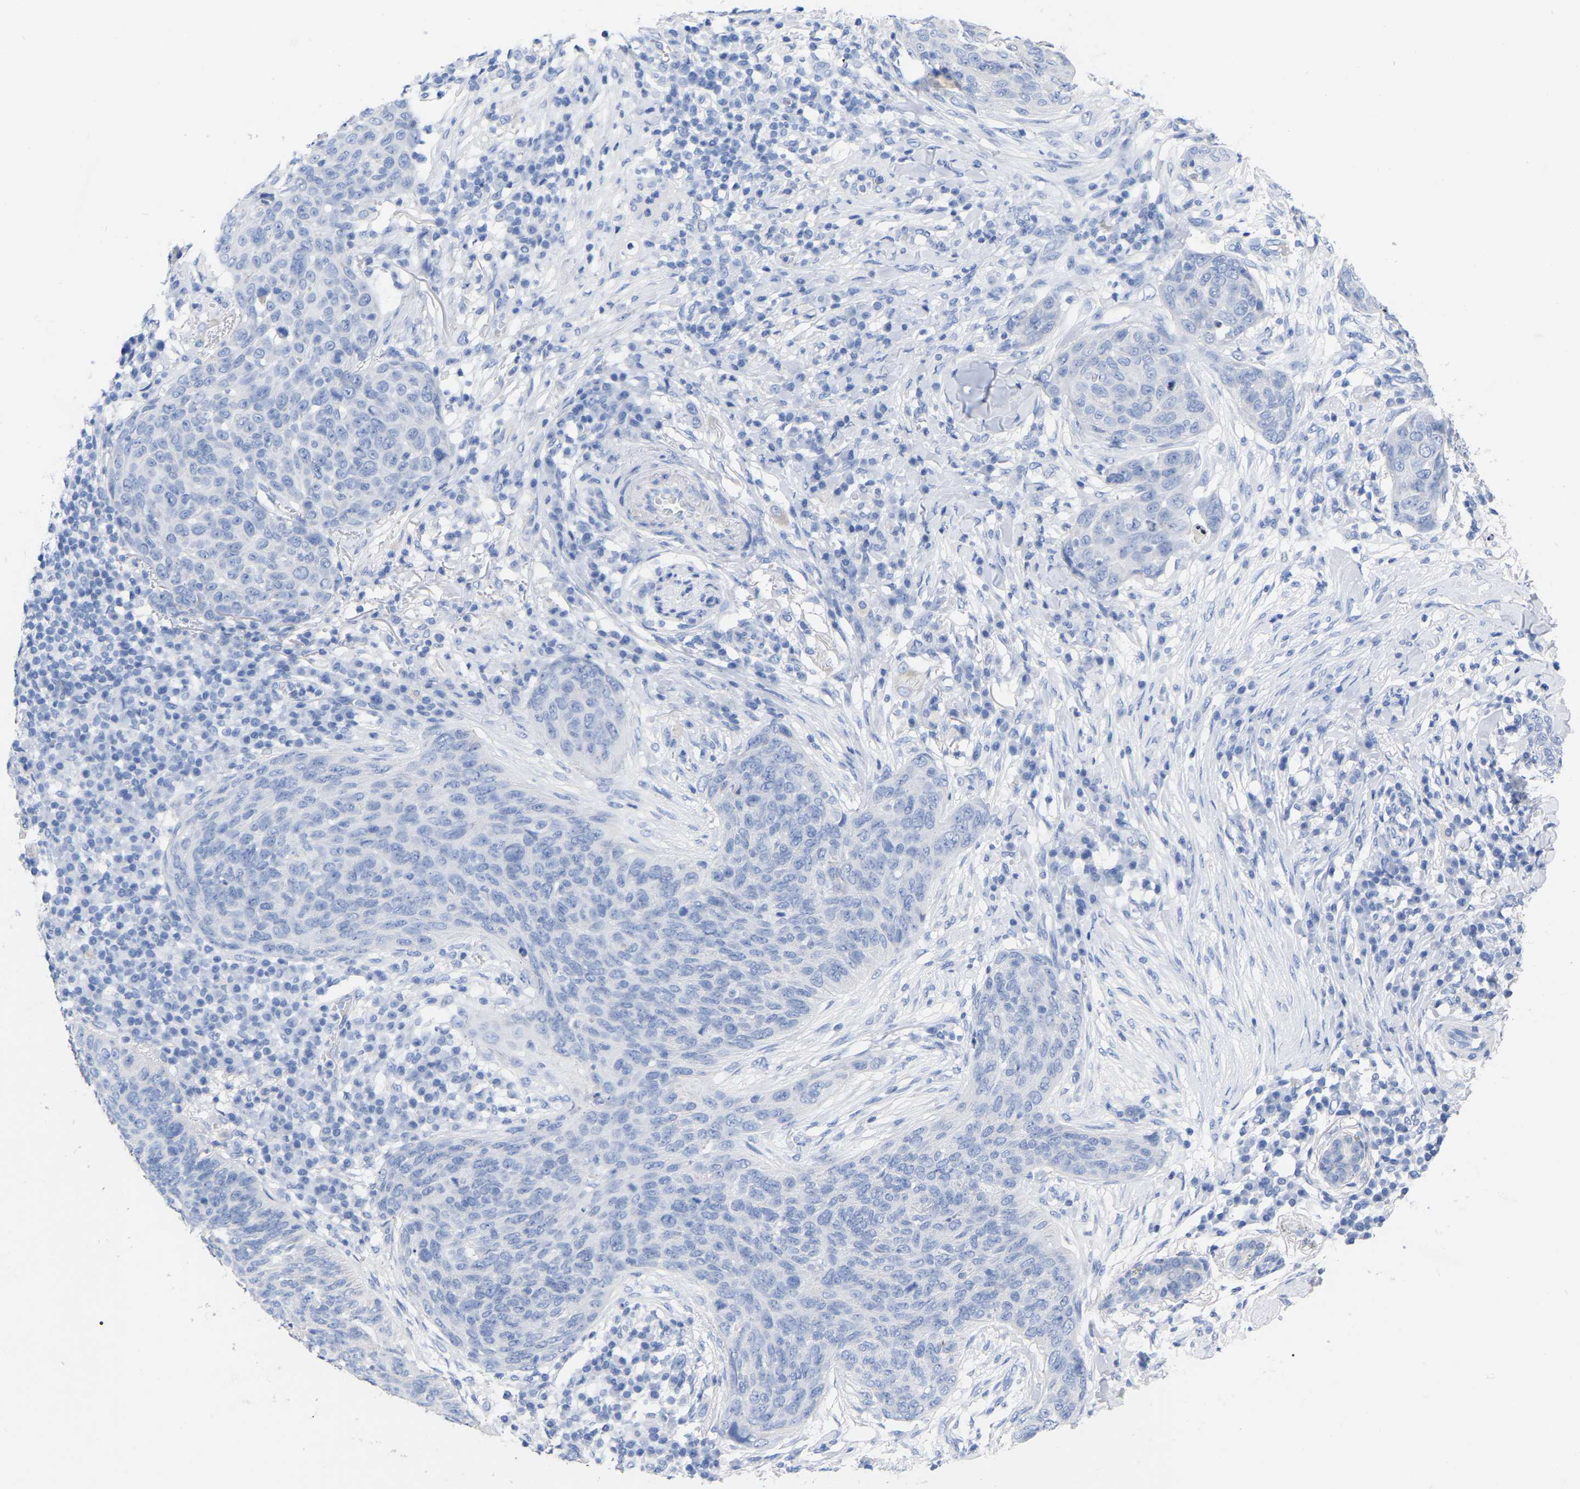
{"staining": {"intensity": "negative", "quantity": "none", "location": "none"}, "tissue": "skin cancer", "cell_type": "Tumor cells", "image_type": "cancer", "snomed": [{"axis": "morphology", "description": "Squamous cell carcinoma in situ, NOS"}, {"axis": "morphology", "description": "Squamous cell carcinoma, NOS"}, {"axis": "topography", "description": "Skin"}], "caption": "Image shows no protein expression in tumor cells of skin cancer (squamous cell carcinoma in situ) tissue.", "gene": "ZNF629", "patient": {"sex": "male", "age": 93}}